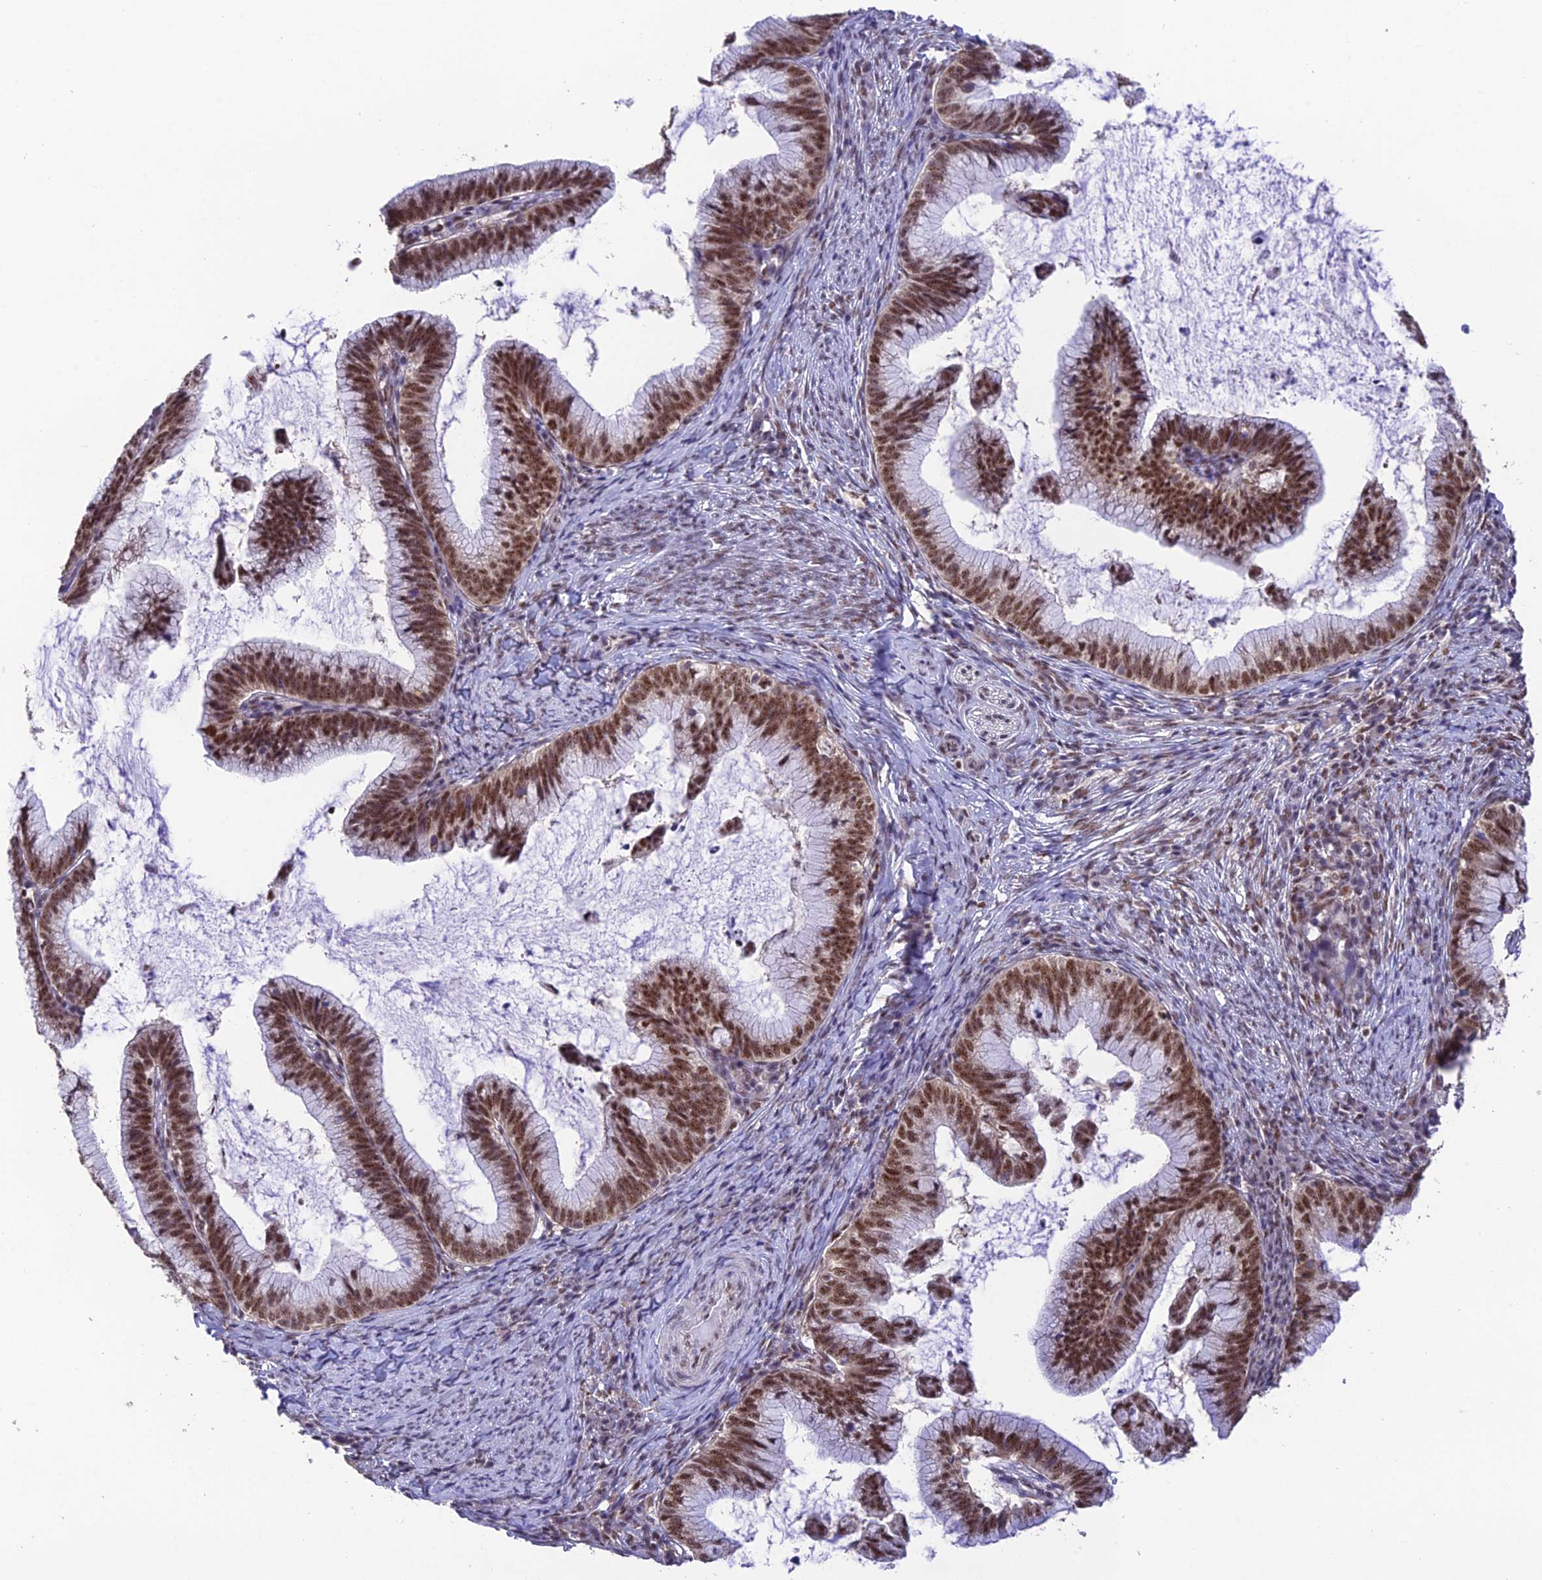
{"staining": {"intensity": "moderate", "quantity": ">75%", "location": "nuclear"}, "tissue": "cervical cancer", "cell_type": "Tumor cells", "image_type": "cancer", "snomed": [{"axis": "morphology", "description": "Adenocarcinoma, NOS"}, {"axis": "topography", "description": "Cervix"}], "caption": "Cervical adenocarcinoma stained for a protein exhibits moderate nuclear positivity in tumor cells.", "gene": "THOC7", "patient": {"sex": "female", "age": 36}}